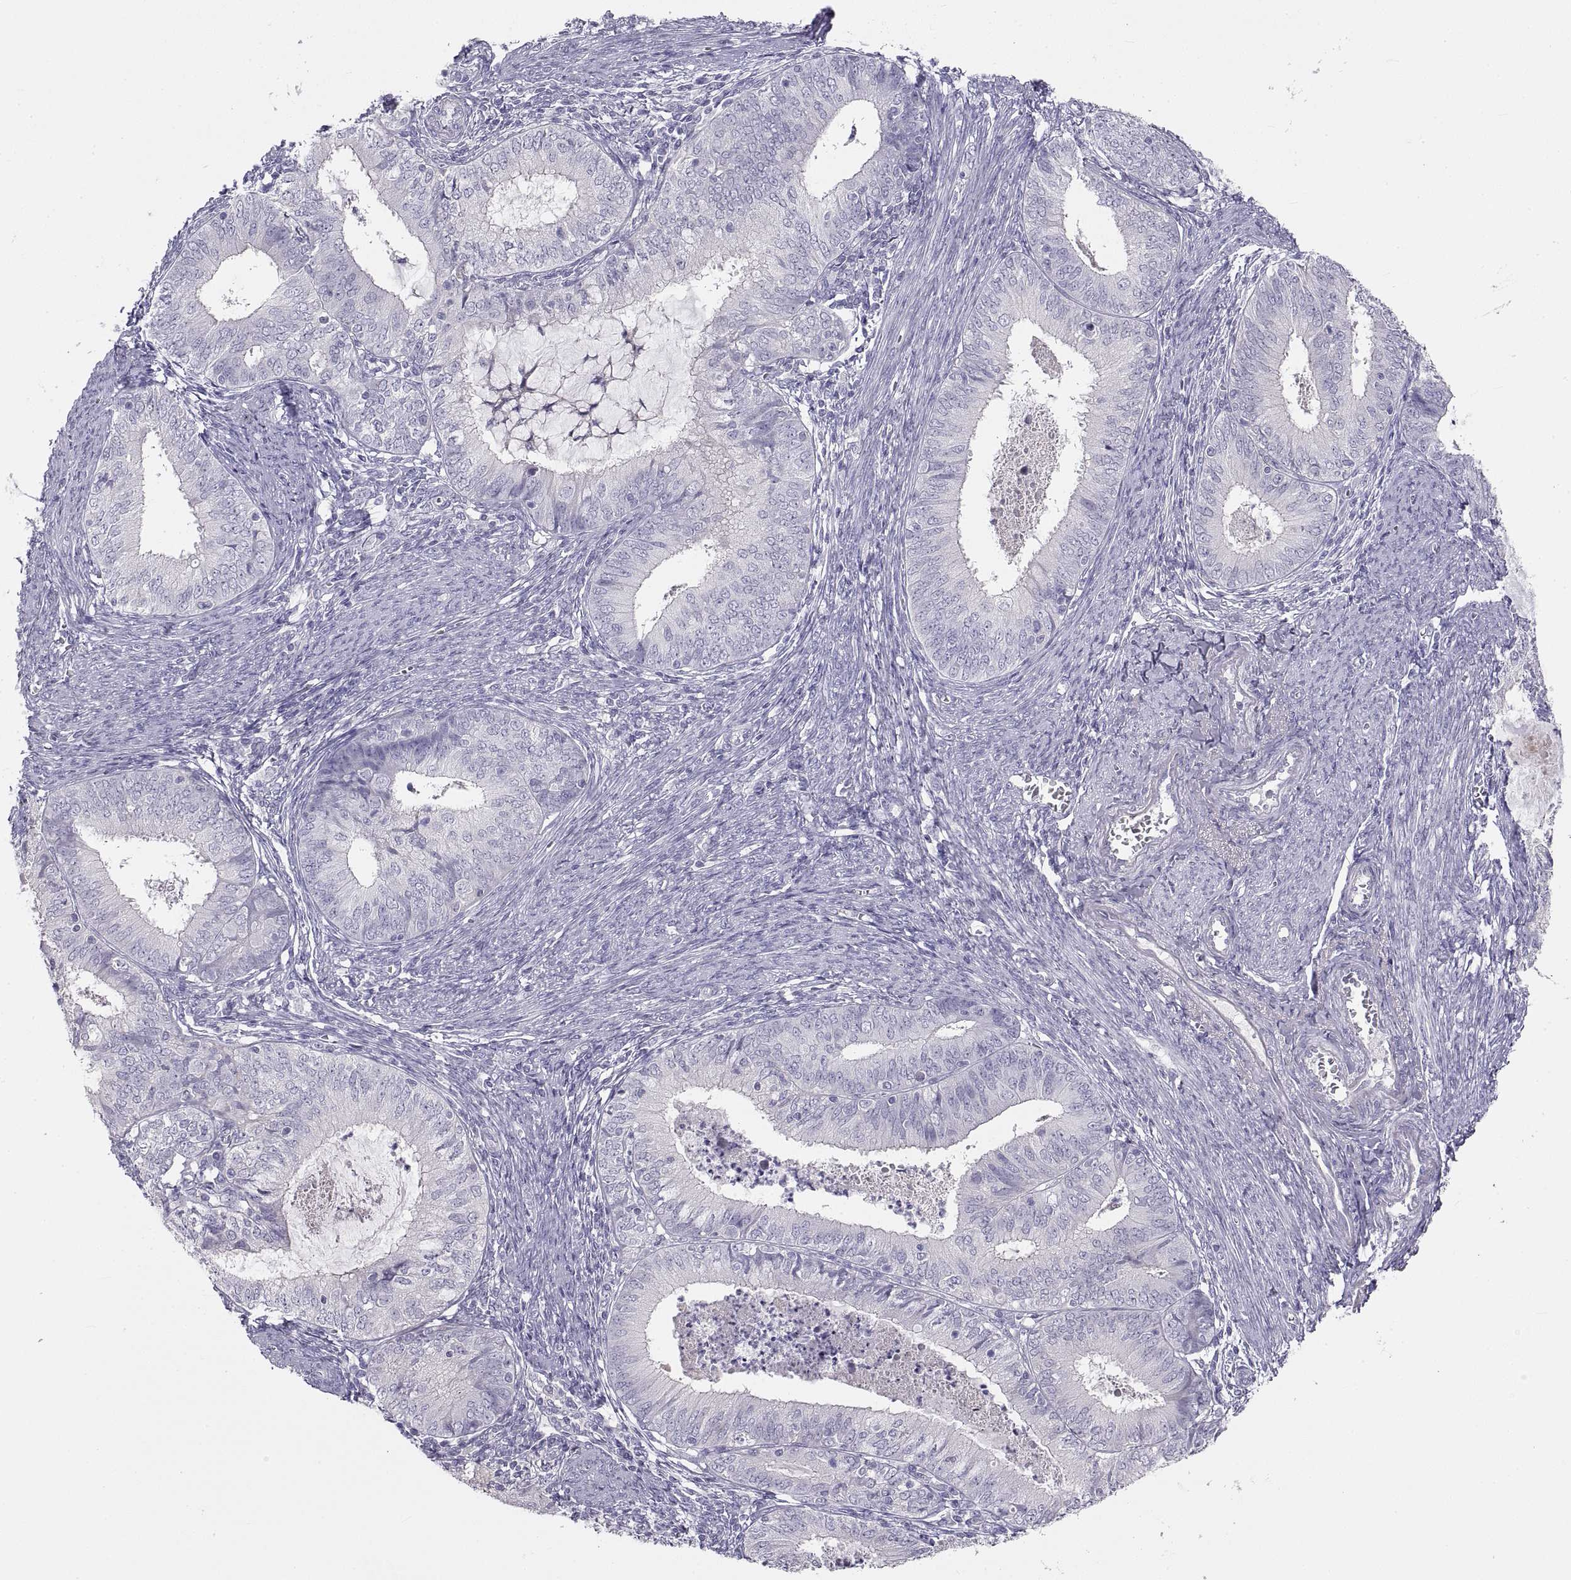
{"staining": {"intensity": "negative", "quantity": "none", "location": "none"}, "tissue": "endometrial cancer", "cell_type": "Tumor cells", "image_type": "cancer", "snomed": [{"axis": "morphology", "description": "Adenocarcinoma, NOS"}, {"axis": "topography", "description": "Endometrium"}], "caption": "DAB immunohistochemical staining of endometrial cancer (adenocarcinoma) demonstrates no significant positivity in tumor cells.", "gene": "CRYBB3", "patient": {"sex": "female", "age": 57}}